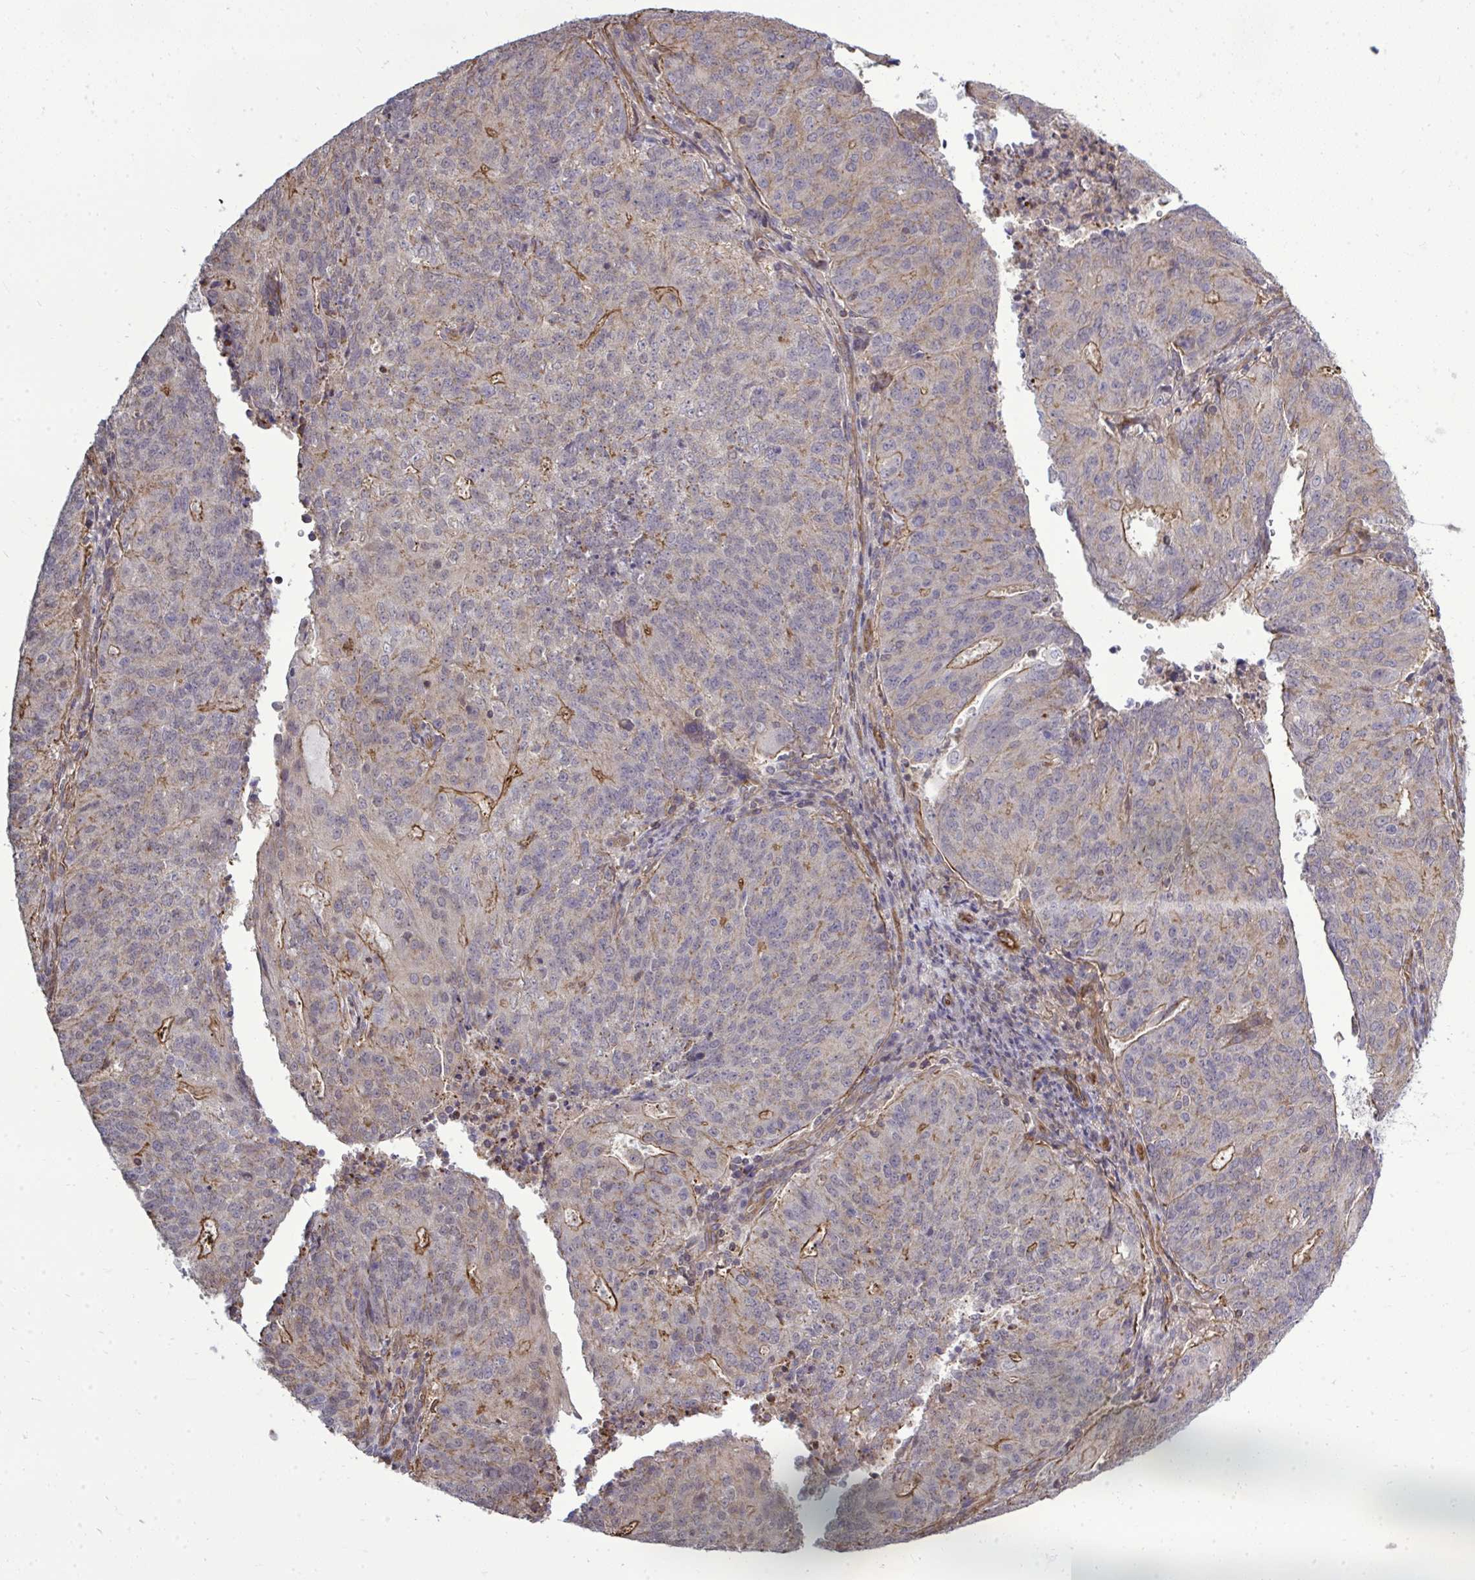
{"staining": {"intensity": "moderate", "quantity": "25%-75%", "location": "cytoplasmic/membranous"}, "tissue": "endometrial cancer", "cell_type": "Tumor cells", "image_type": "cancer", "snomed": [{"axis": "morphology", "description": "Adenocarcinoma, NOS"}, {"axis": "topography", "description": "Endometrium"}], "caption": "DAB (3,3'-diaminobenzidine) immunohistochemical staining of human adenocarcinoma (endometrial) displays moderate cytoplasmic/membranous protein expression in approximately 25%-75% of tumor cells.", "gene": "FUT10", "patient": {"sex": "female", "age": 82}}